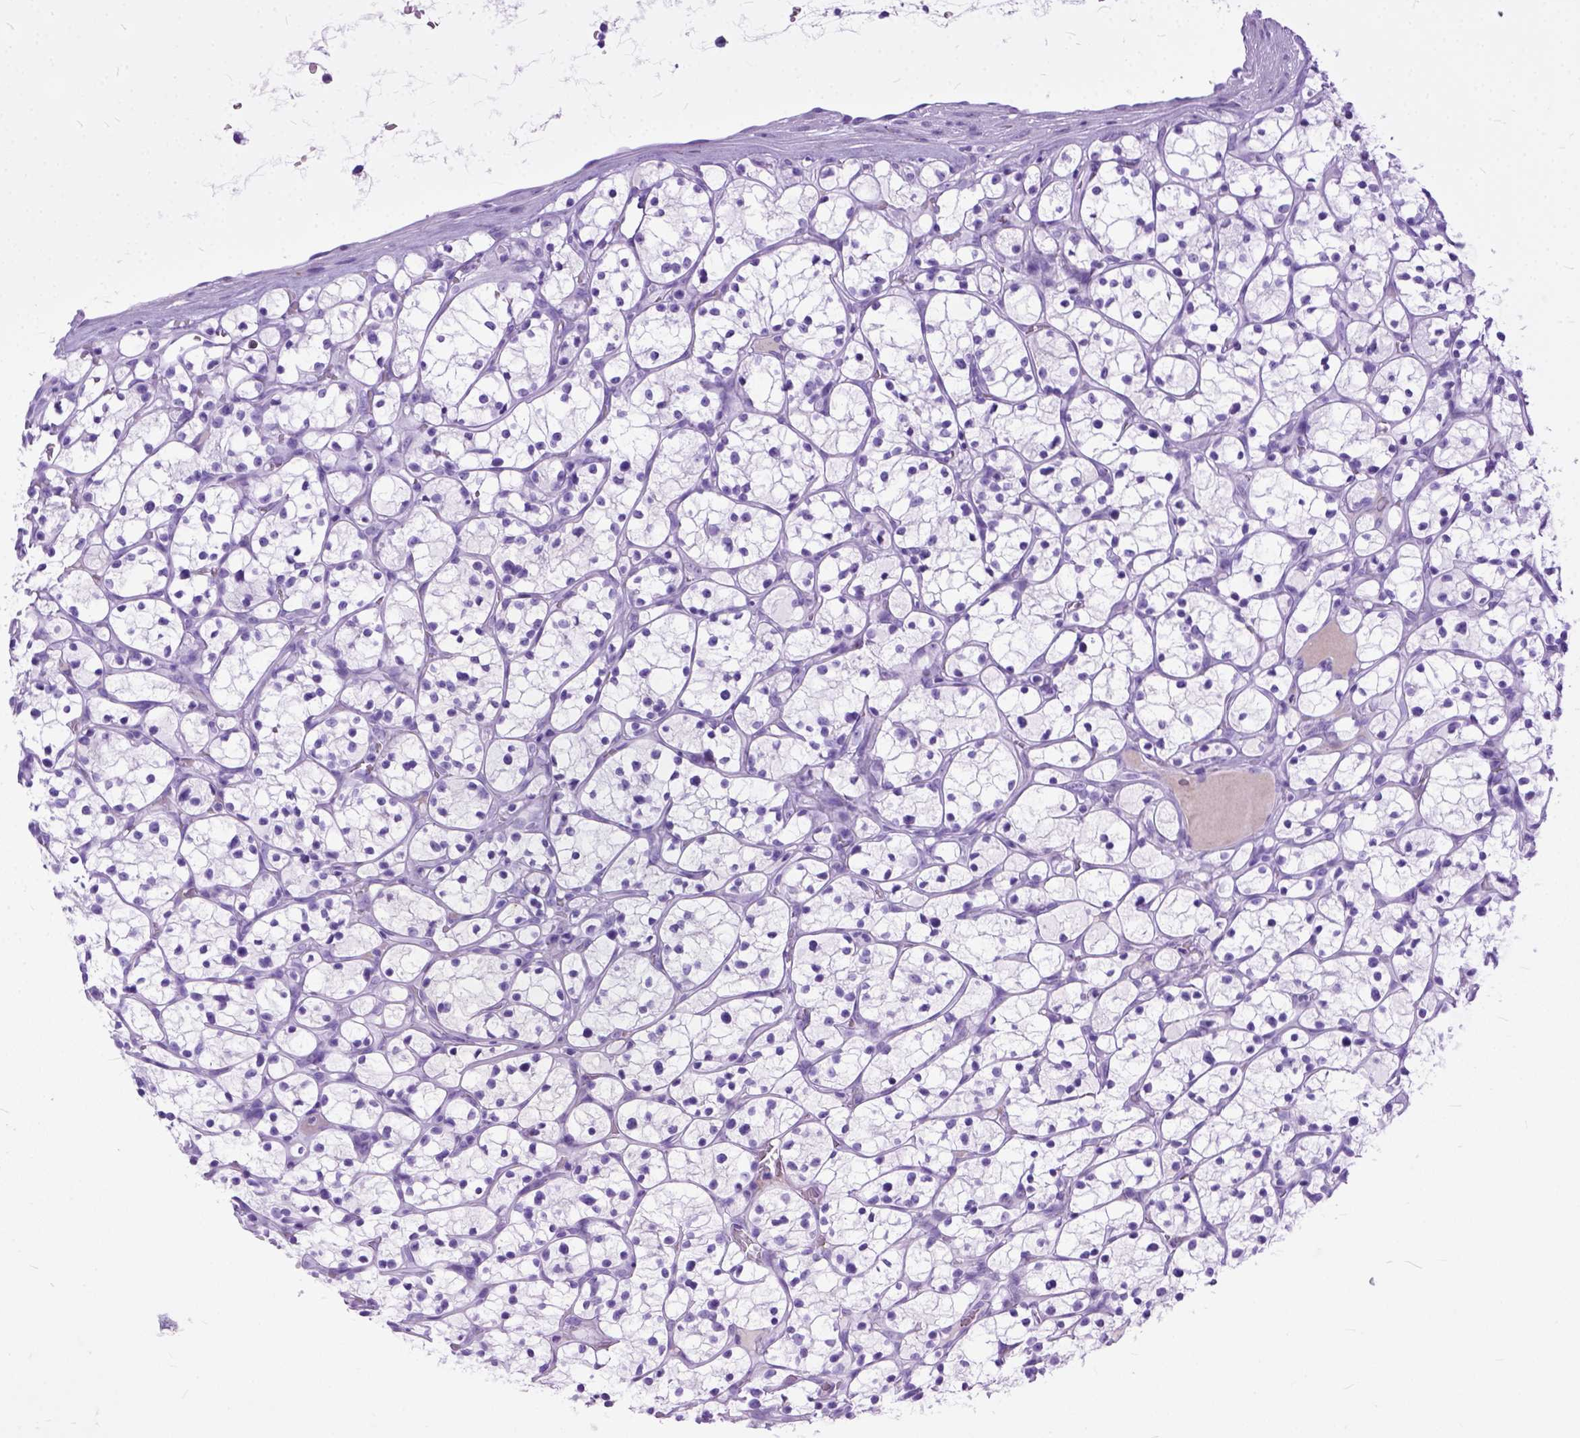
{"staining": {"intensity": "negative", "quantity": "none", "location": "none"}, "tissue": "renal cancer", "cell_type": "Tumor cells", "image_type": "cancer", "snomed": [{"axis": "morphology", "description": "Adenocarcinoma, NOS"}, {"axis": "topography", "description": "Kidney"}], "caption": "The micrograph shows no significant positivity in tumor cells of adenocarcinoma (renal). The staining is performed using DAB brown chromogen with nuclei counter-stained in using hematoxylin.", "gene": "GNGT1", "patient": {"sex": "female", "age": 64}}